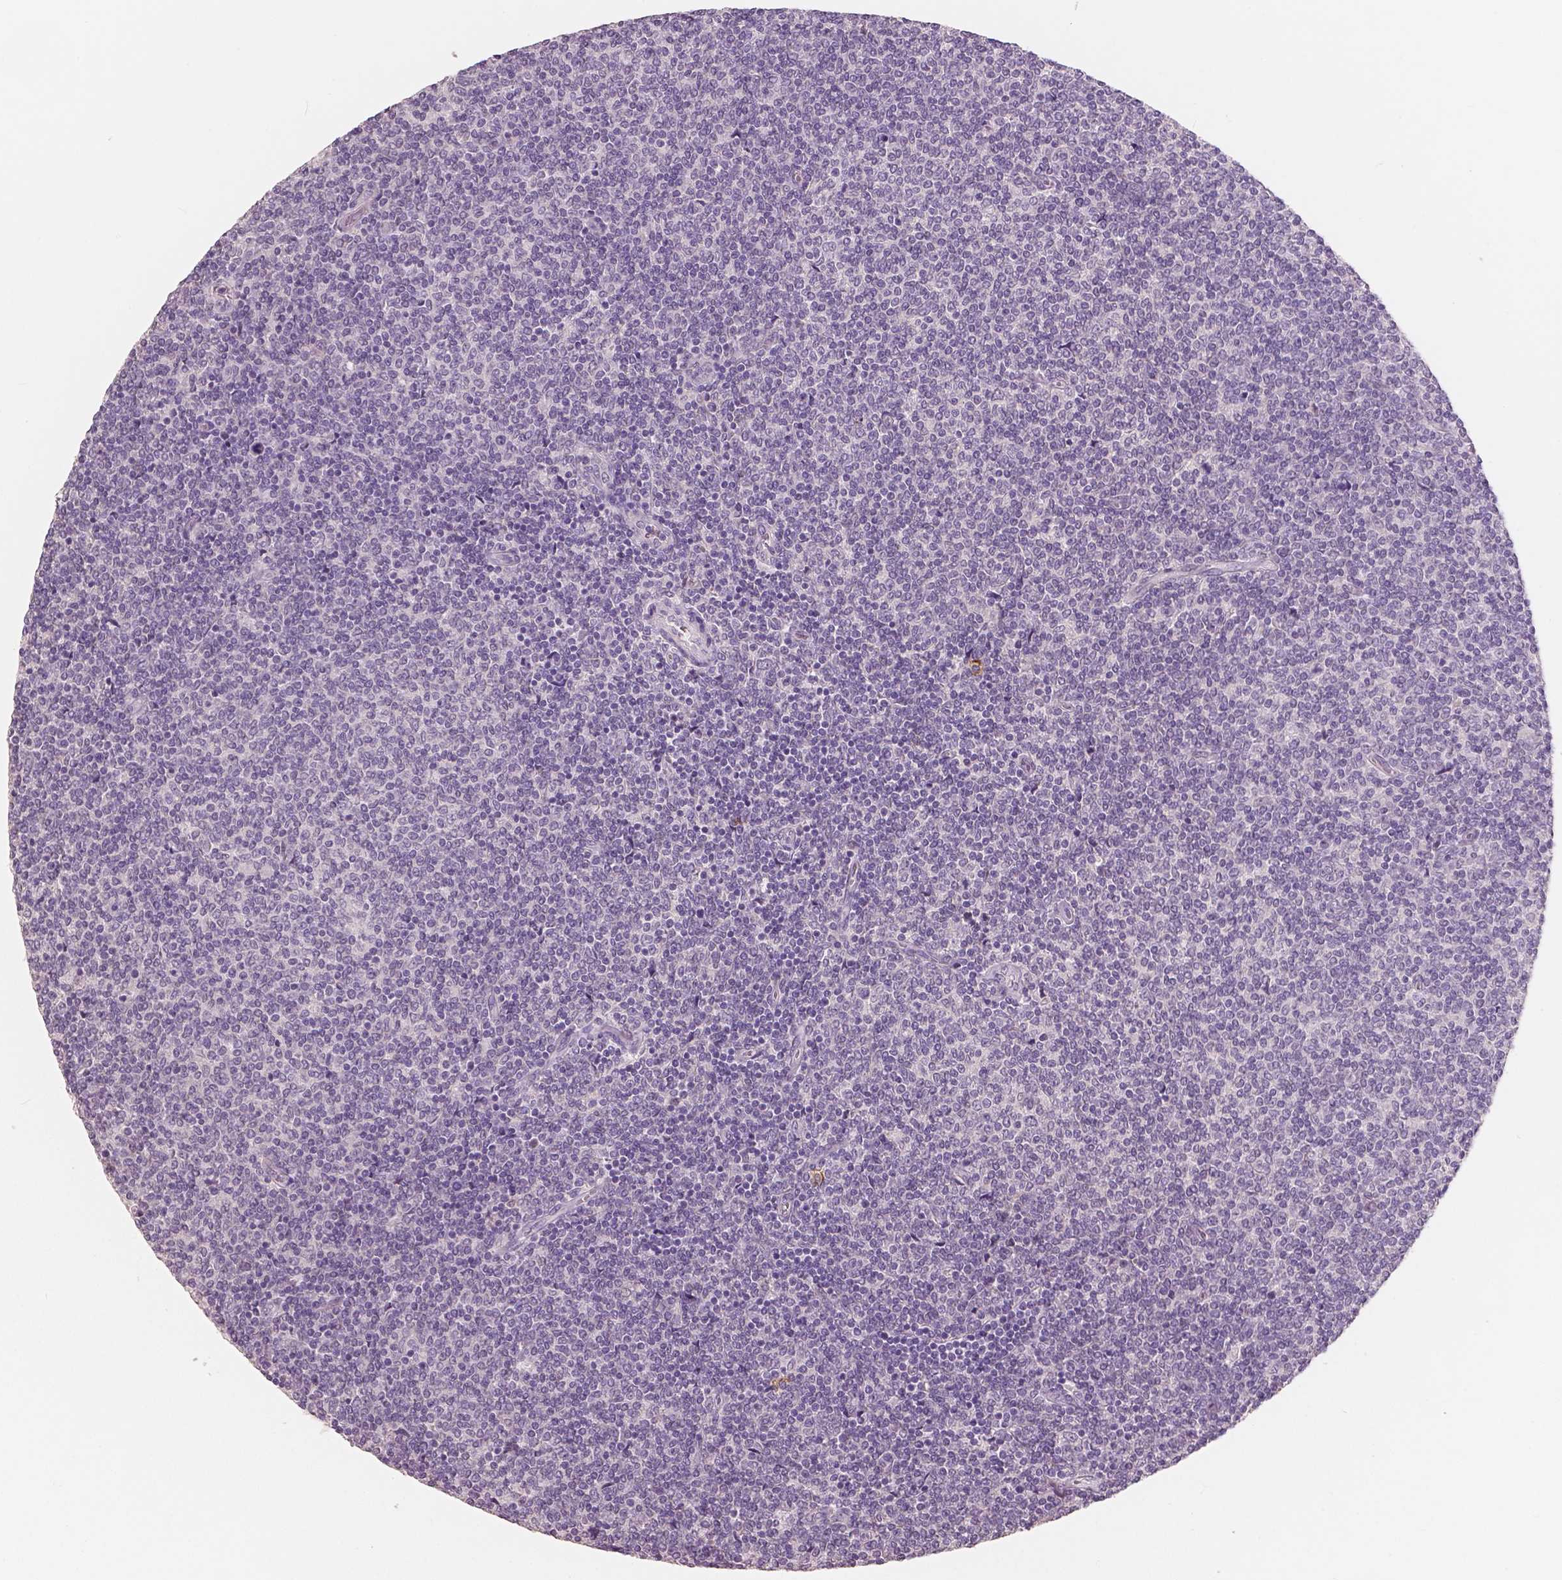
{"staining": {"intensity": "negative", "quantity": "none", "location": "none"}, "tissue": "lymphoma", "cell_type": "Tumor cells", "image_type": "cancer", "snomed": [{"axis": "morphology", "description": "Malignant lymphoma, non-Hodgkin's type, Low grade"}, {"axis": "topography", "description": "Lymph node"}], "caption": "Tumor cells are negative for brown protein staining in low-grade malignant lymphoma, non-Hodgkin's type. Nuclei are stained in blue.", "gene": "KIT", "patient": {"sex": "male", "age": 52}}